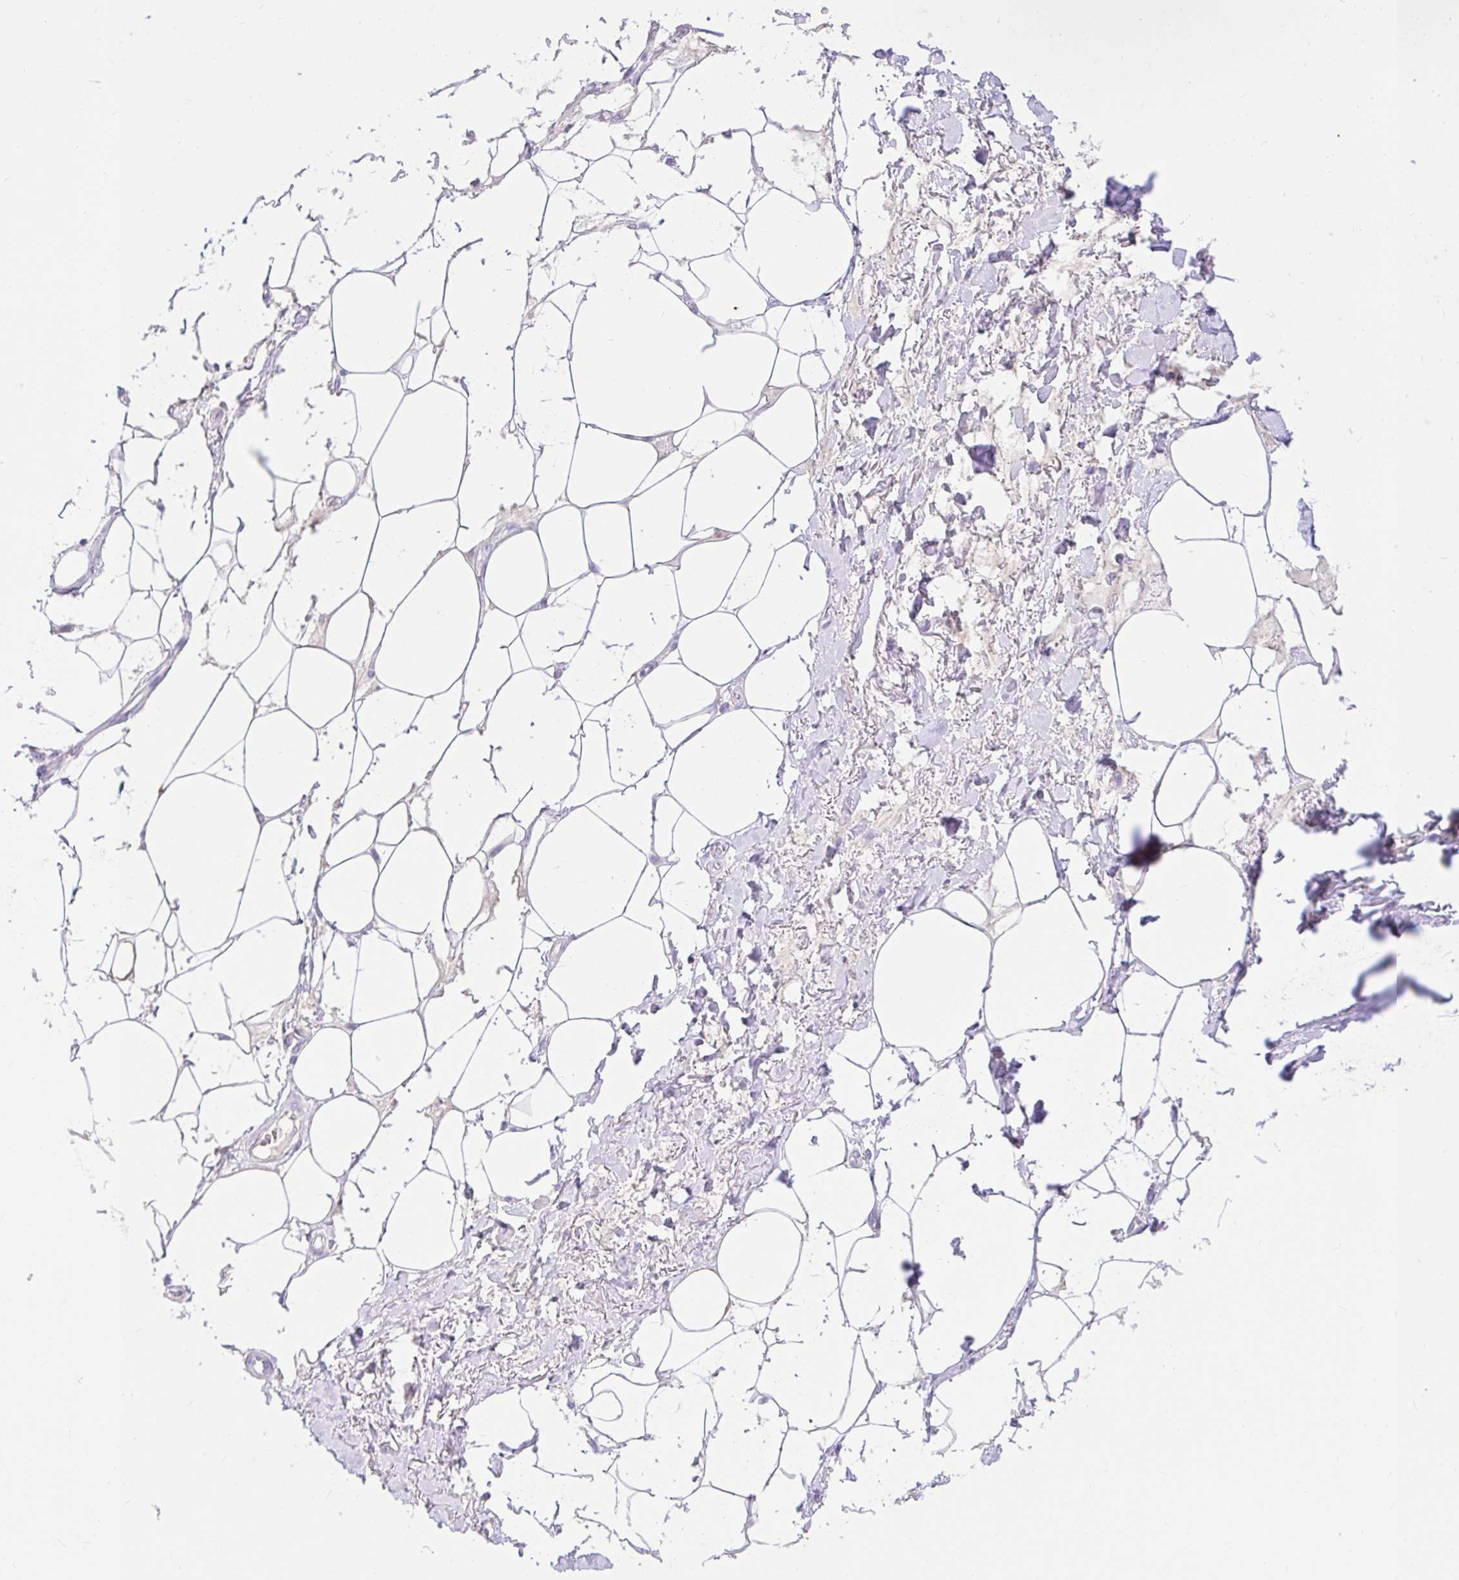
{"staining": {"intensity": "negative", "quantity": "none", "location": "none"}, "tissue": "adipose tissue", "cell_type": "Adipocytes", "image_type": "normal", "snomed": [{"axis": "morphology", "description": "Normal tissue, NOS"}, {"axis": "topography", "description": "Vagina"}, {"axis": "topography", "description": "Peripheral nerve tissue"}], "caption": "A high-resolution micrograph shows immunohistochemistry staining of normal adipose tissue, which demonstrates no significant expression in adipocytes.", "gene": "CDO1", "patient": {"sex": "female", "age": 71}}